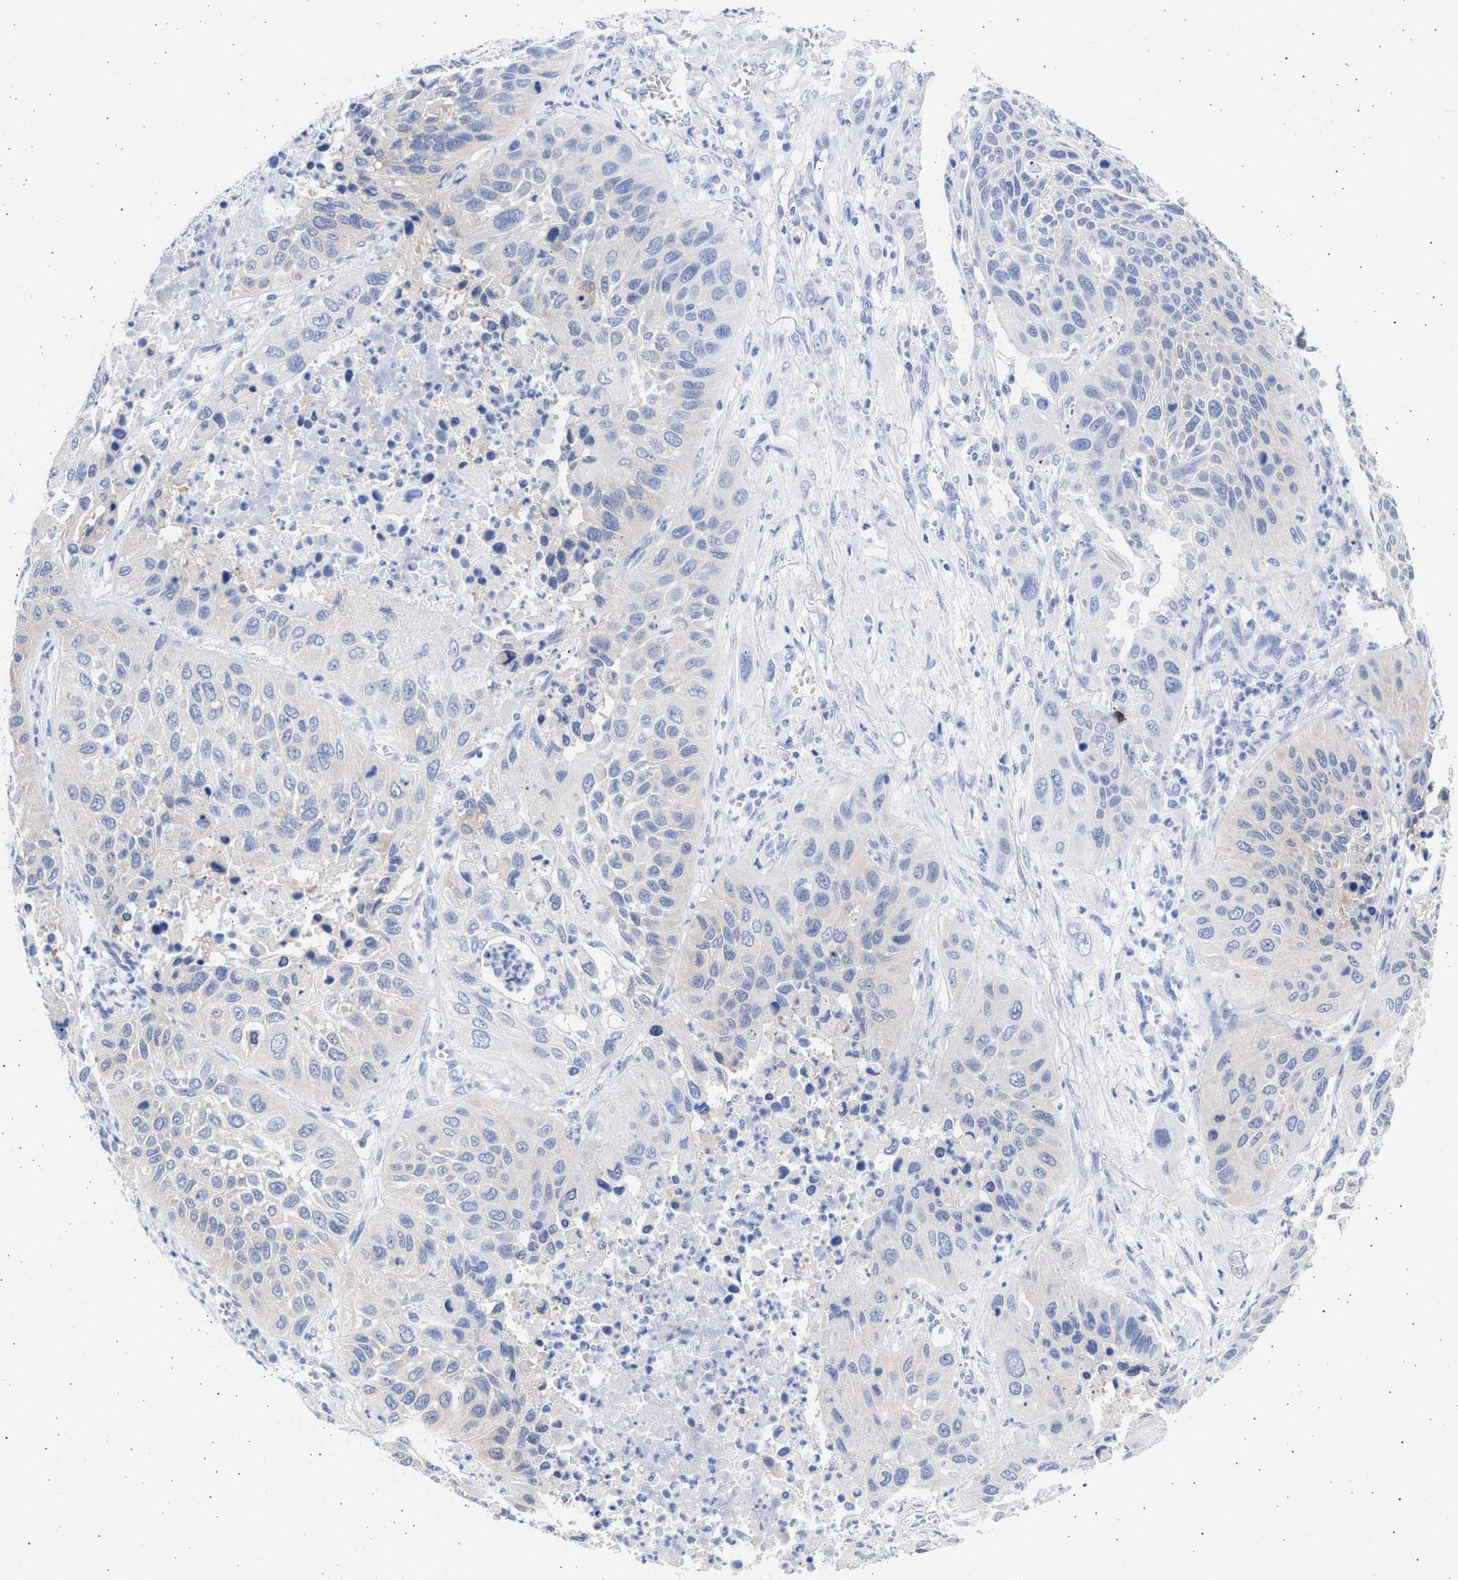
{"staining": {"intensity": "negative", "quantity": "none", "location": "none"}, "tissue": "lung cancer", "cell_type": "Tumor cells", "image_type": "cancer", "snomed": [{"axis": "morphology", "description": "Squamous cell carcinoma, NOS"}, {"axis": "topography", "description": "Lung"}], "caption": "This is an IHC micrograph of lung cancer. There is no positivity in tumor cells.", "gene": "ALDOC", "patient": {"sex": "female", "age": 76}}